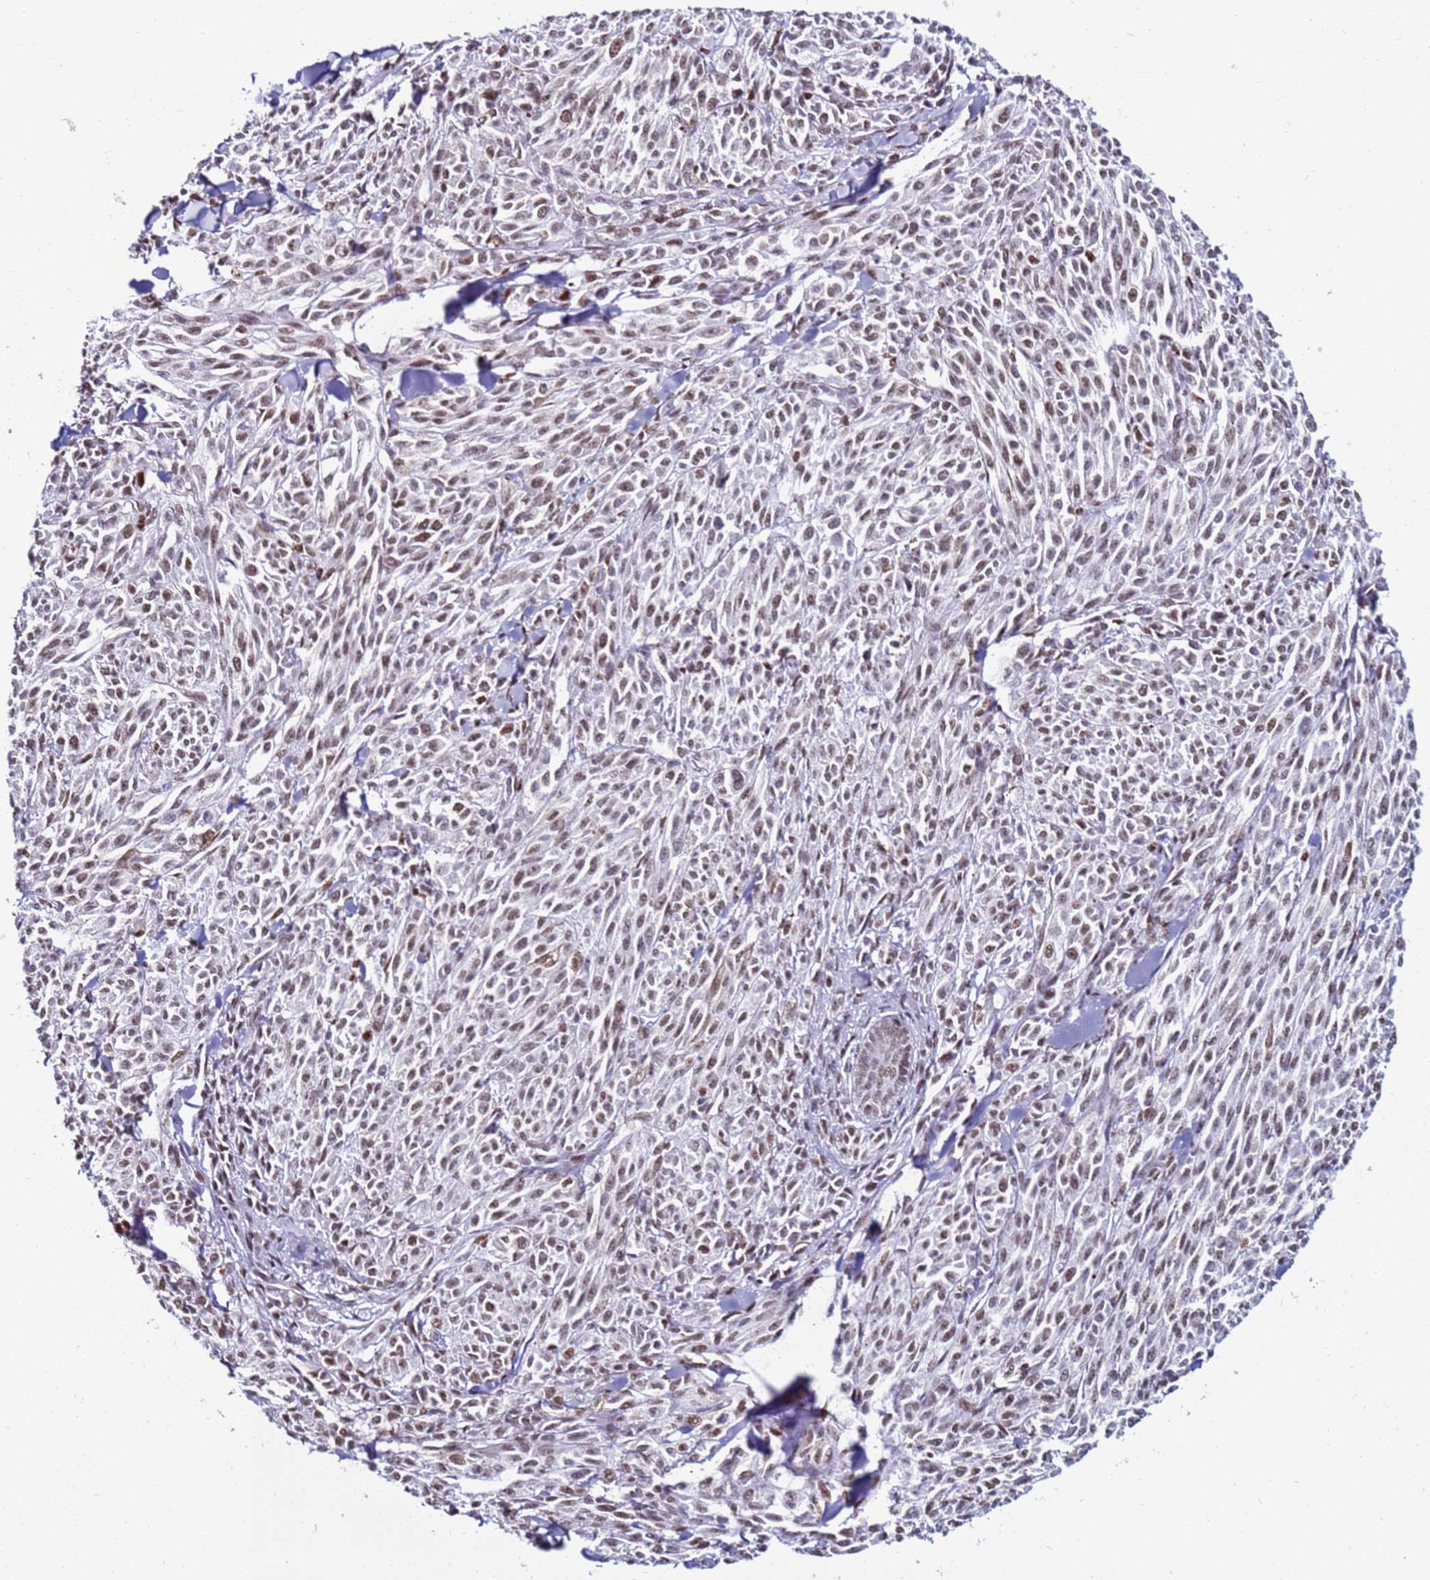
{"staining": {"intensity": "moderate", "quantity": ">75%", "location": "nuclear"}, "tissue": "melanoma", "cell_type": "Tumor cells", "image_type": "cancer", "snomed": [{"axis": "morphology", "description": "Malignant melanoma, NOS"}, {"axis": "topography", "description": "Skin"}], "caption": "Immunohistochemical staining of human malignant melanoma exhibits medium levels of moderate nuclear protein positivity in approximately >75% of tumor cells.", "gene": "KPNA4", "patient": {"sex": "female", "age": 52}}